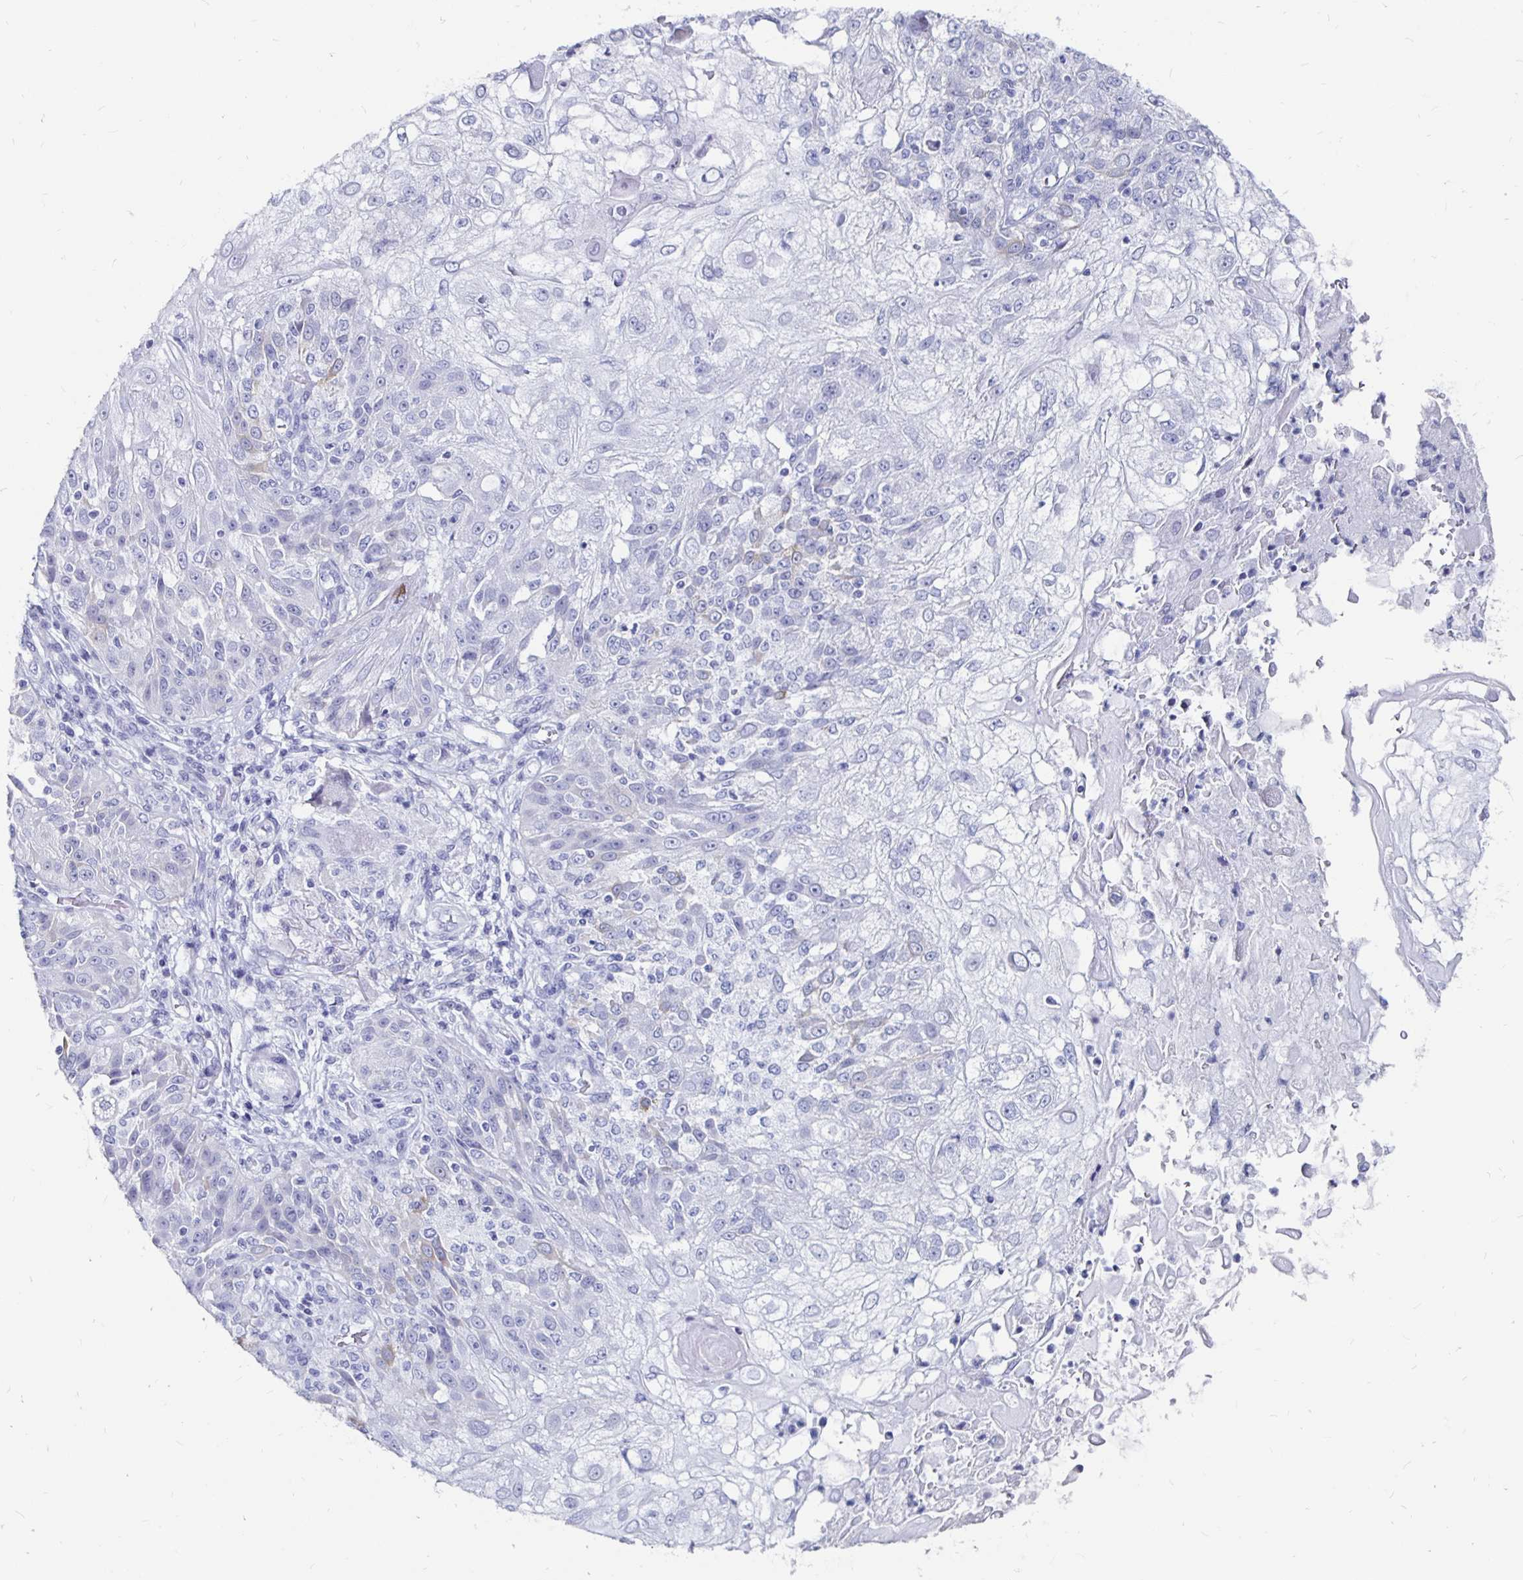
{"staining": {"intensity": "negative", "quantity": "none", "location": "none"}, "tissue": "skin cancer", "cell_type": "Tumor cells", "image_type": "cancer", "snomed": [{"axis": "morphology", "description": "Normal tissue, NOS"}, {"axis": "morphology", "description": "Squamous cell carcinoma, NOS"}, {"axis": "topography", "description": "Skin"}], "caption": "The photomicrograph shows no significant staining in tumor cells of skin squamous cell carcinoma. (Brightfield microscopy of DAB immunohistochemistry at high magnification).", "gene": "LUZP4", "patient": {"sex": "female", "age": 83}}